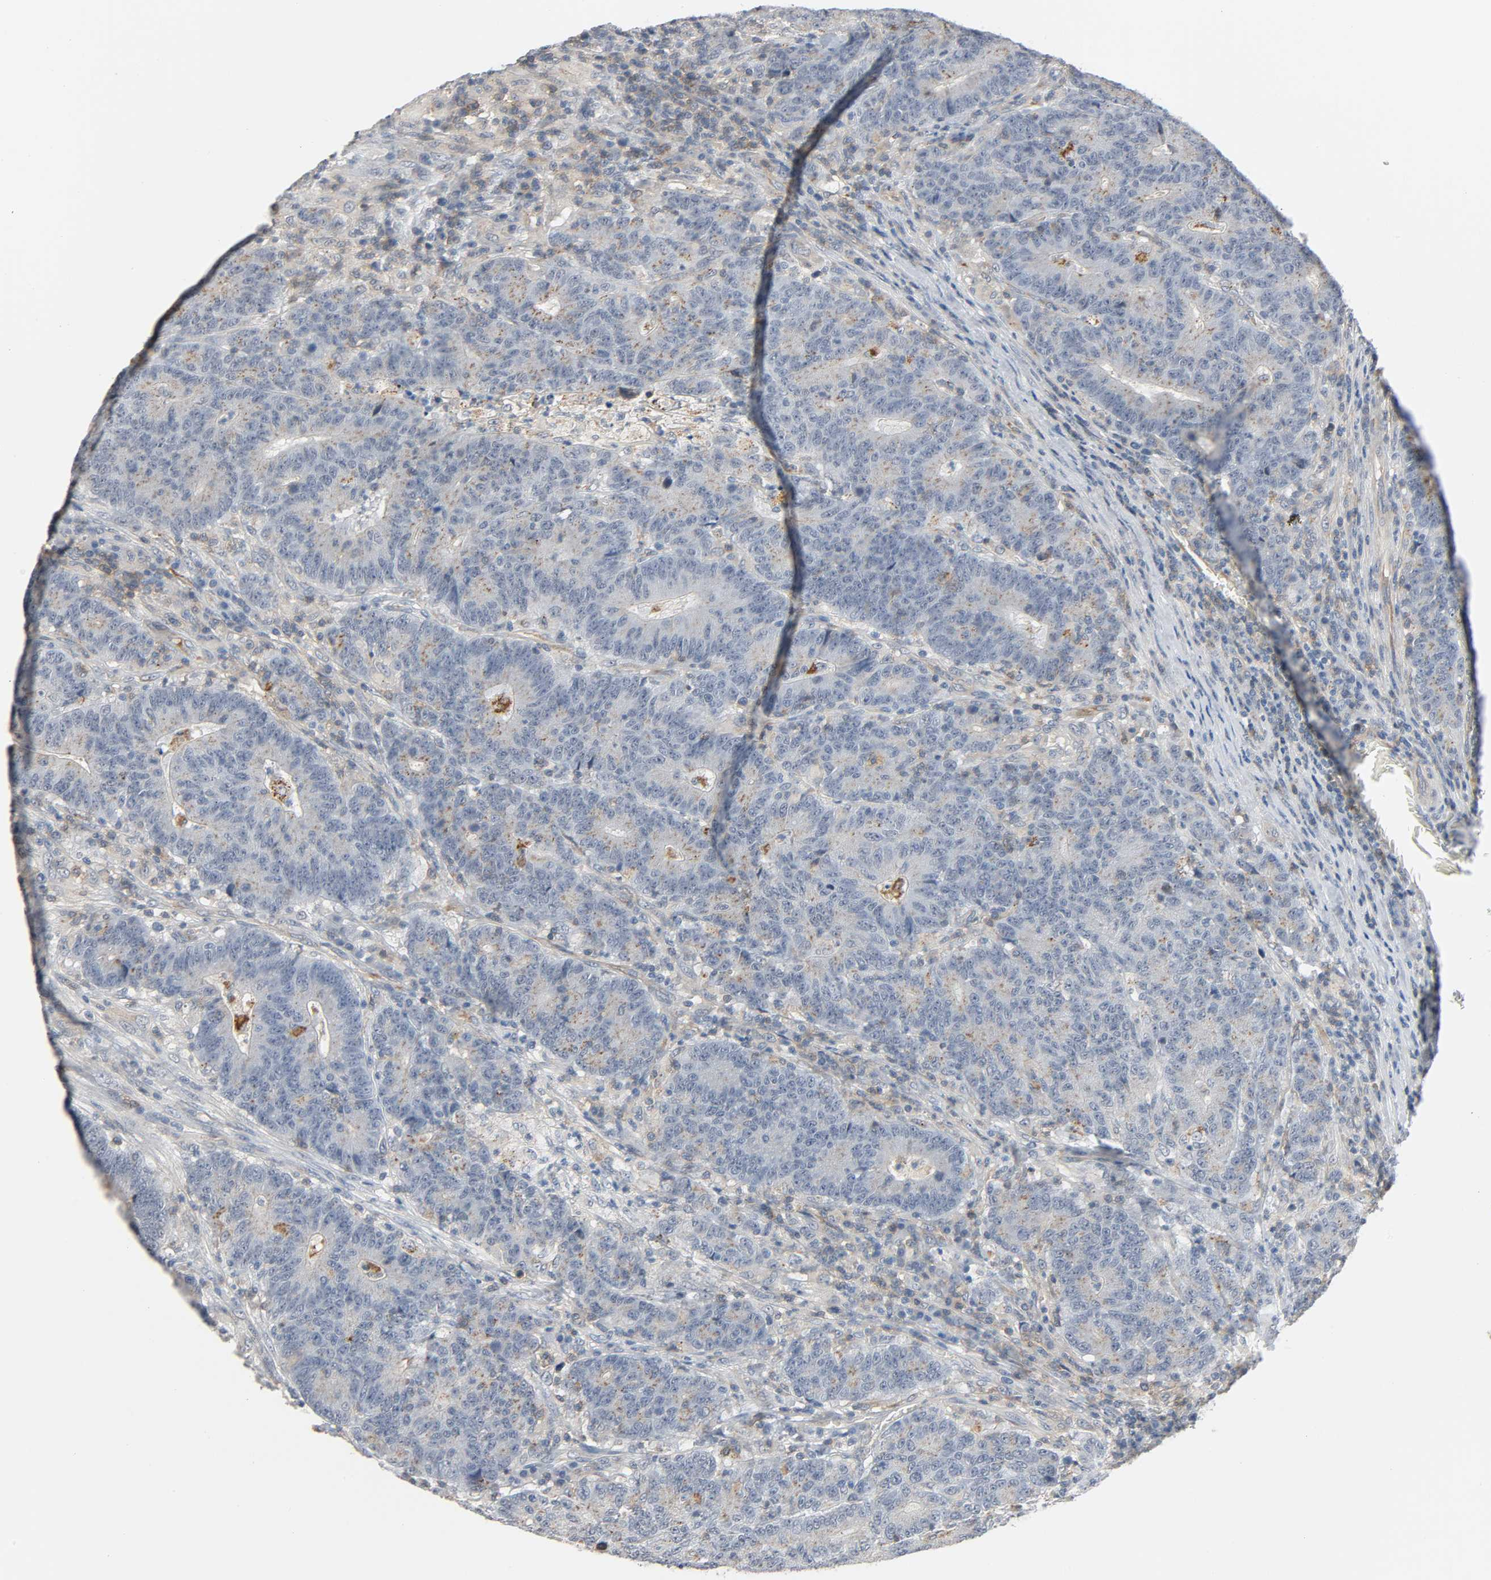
{"staining": {"intensity": "weak", "quantity": "<25%", "location": "cytoplasmic/membranous"}, "tissue": "colorectal cancer", "cell_type": "Tumor cells", "image_type": "cancer", "snomed": [{"axis": "morphology", "description": "Normal tissue, NOS"}, {"axis": "morphology", "description": "Adenocarcinoma, NOS"}, {"axis": "topography", "description": "Colon"}], "caption": "Colorectal adenocarcinoma stained for a protein using immunohistochemistry shows no staining tumor cells.", "gene": "CD4", "patient": {"sex": "female", "age": 75}}